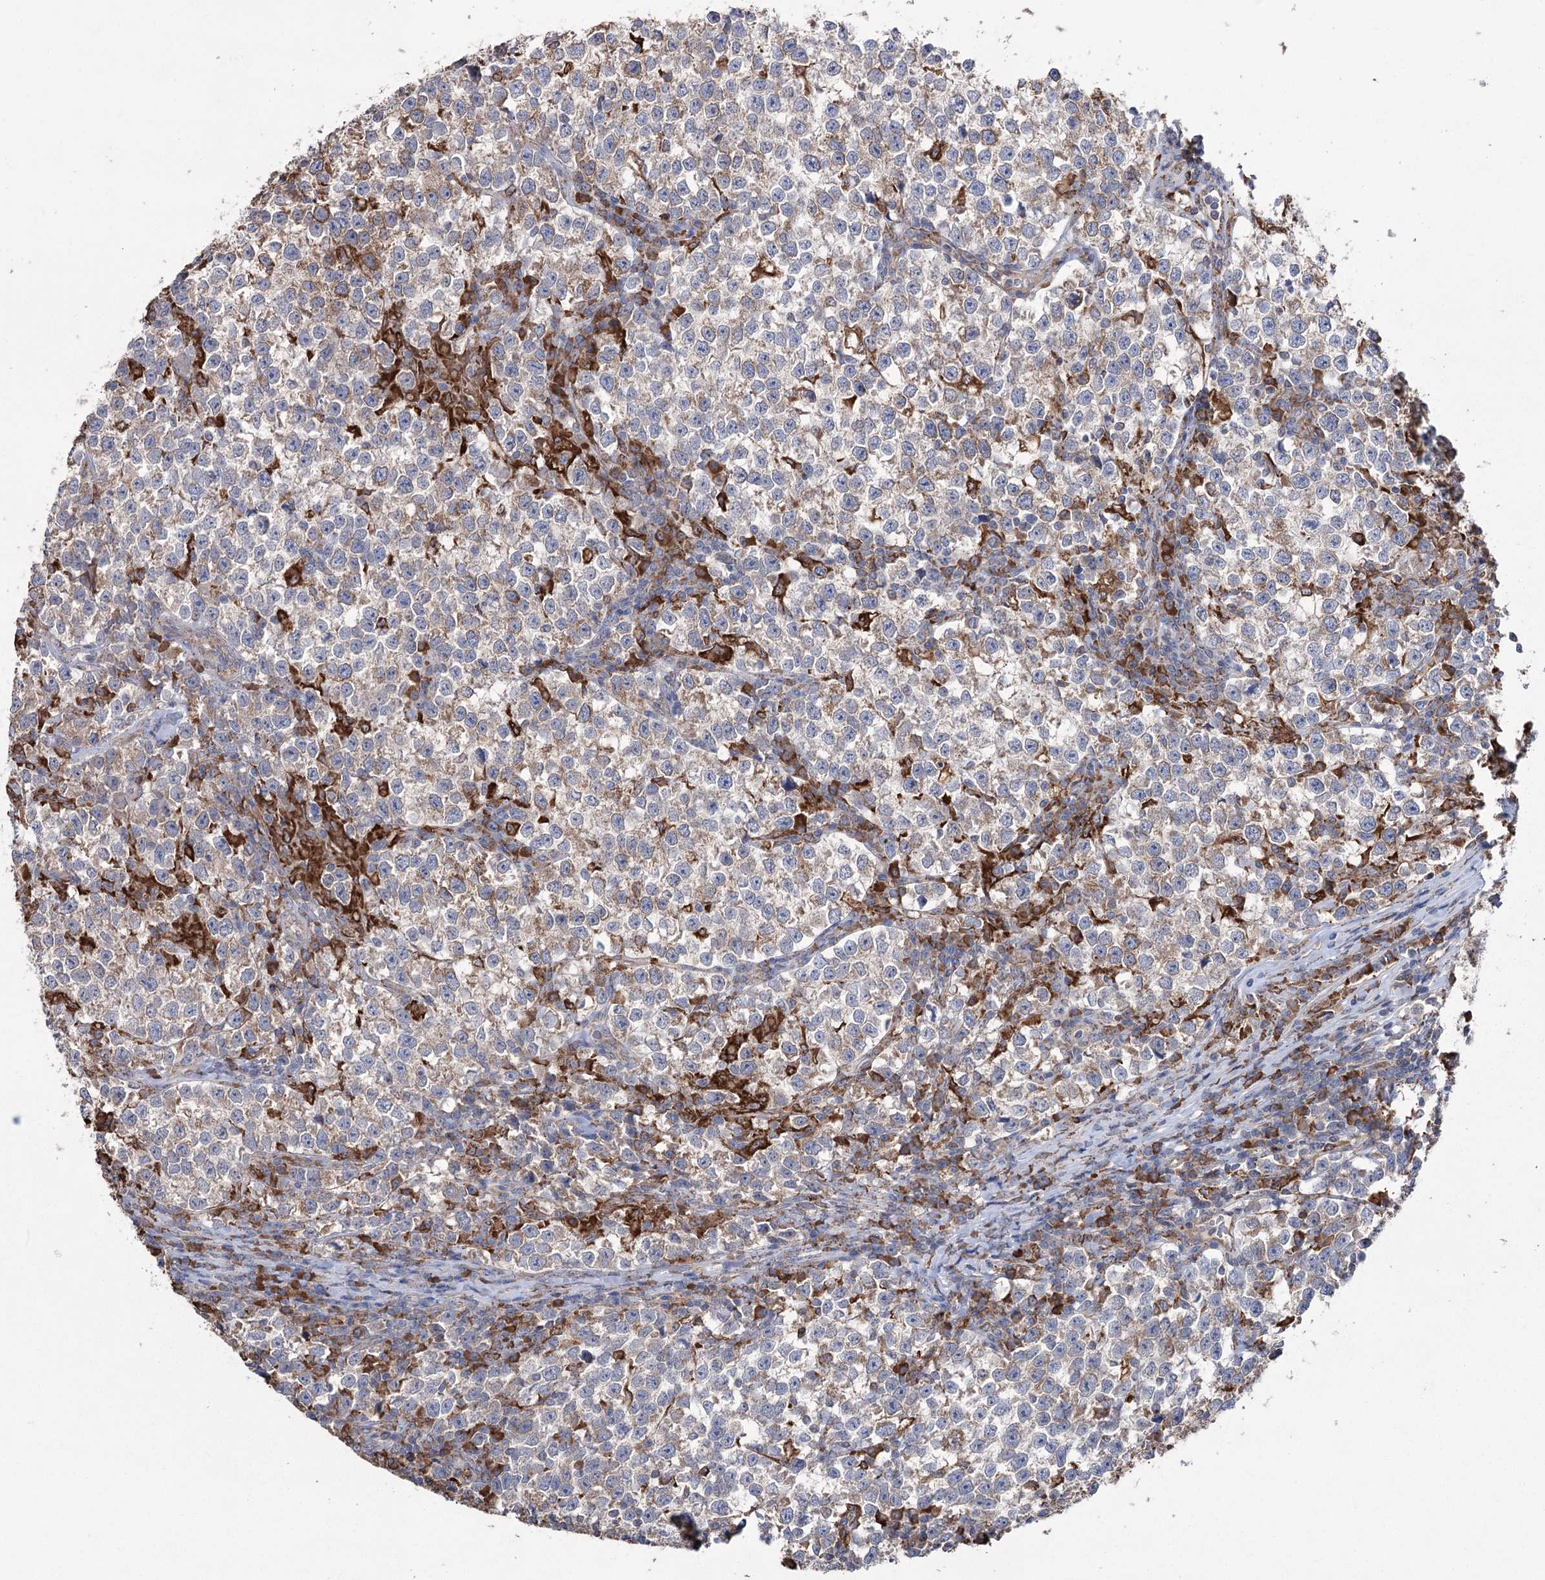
{"staining": {"intensity": "weak", "quantity": ">75%", "location": "cytoplasmic/membranous"}, "tissue": "testis cancer", "cell_type": "Tumor cells", "image_type": "cancer", "snomed": [{"axis": "morphology", "description": "Normal tissue, NOS"}, {"axis": "morphology", "description": "Seminoma, NOS"}, {"axis": "topography", "description": "Testis"}], "caption": "Immunohistochemistry (IHC) photomicrograph of testis cancer (seminoma) stained for a protein (brown), which shows low levels of weak cytoplasmic/membranous positivity in approximately >75% of tumor cells.", "gene": "TRIM71", "patient": {"sex": "male", "age": 43}}